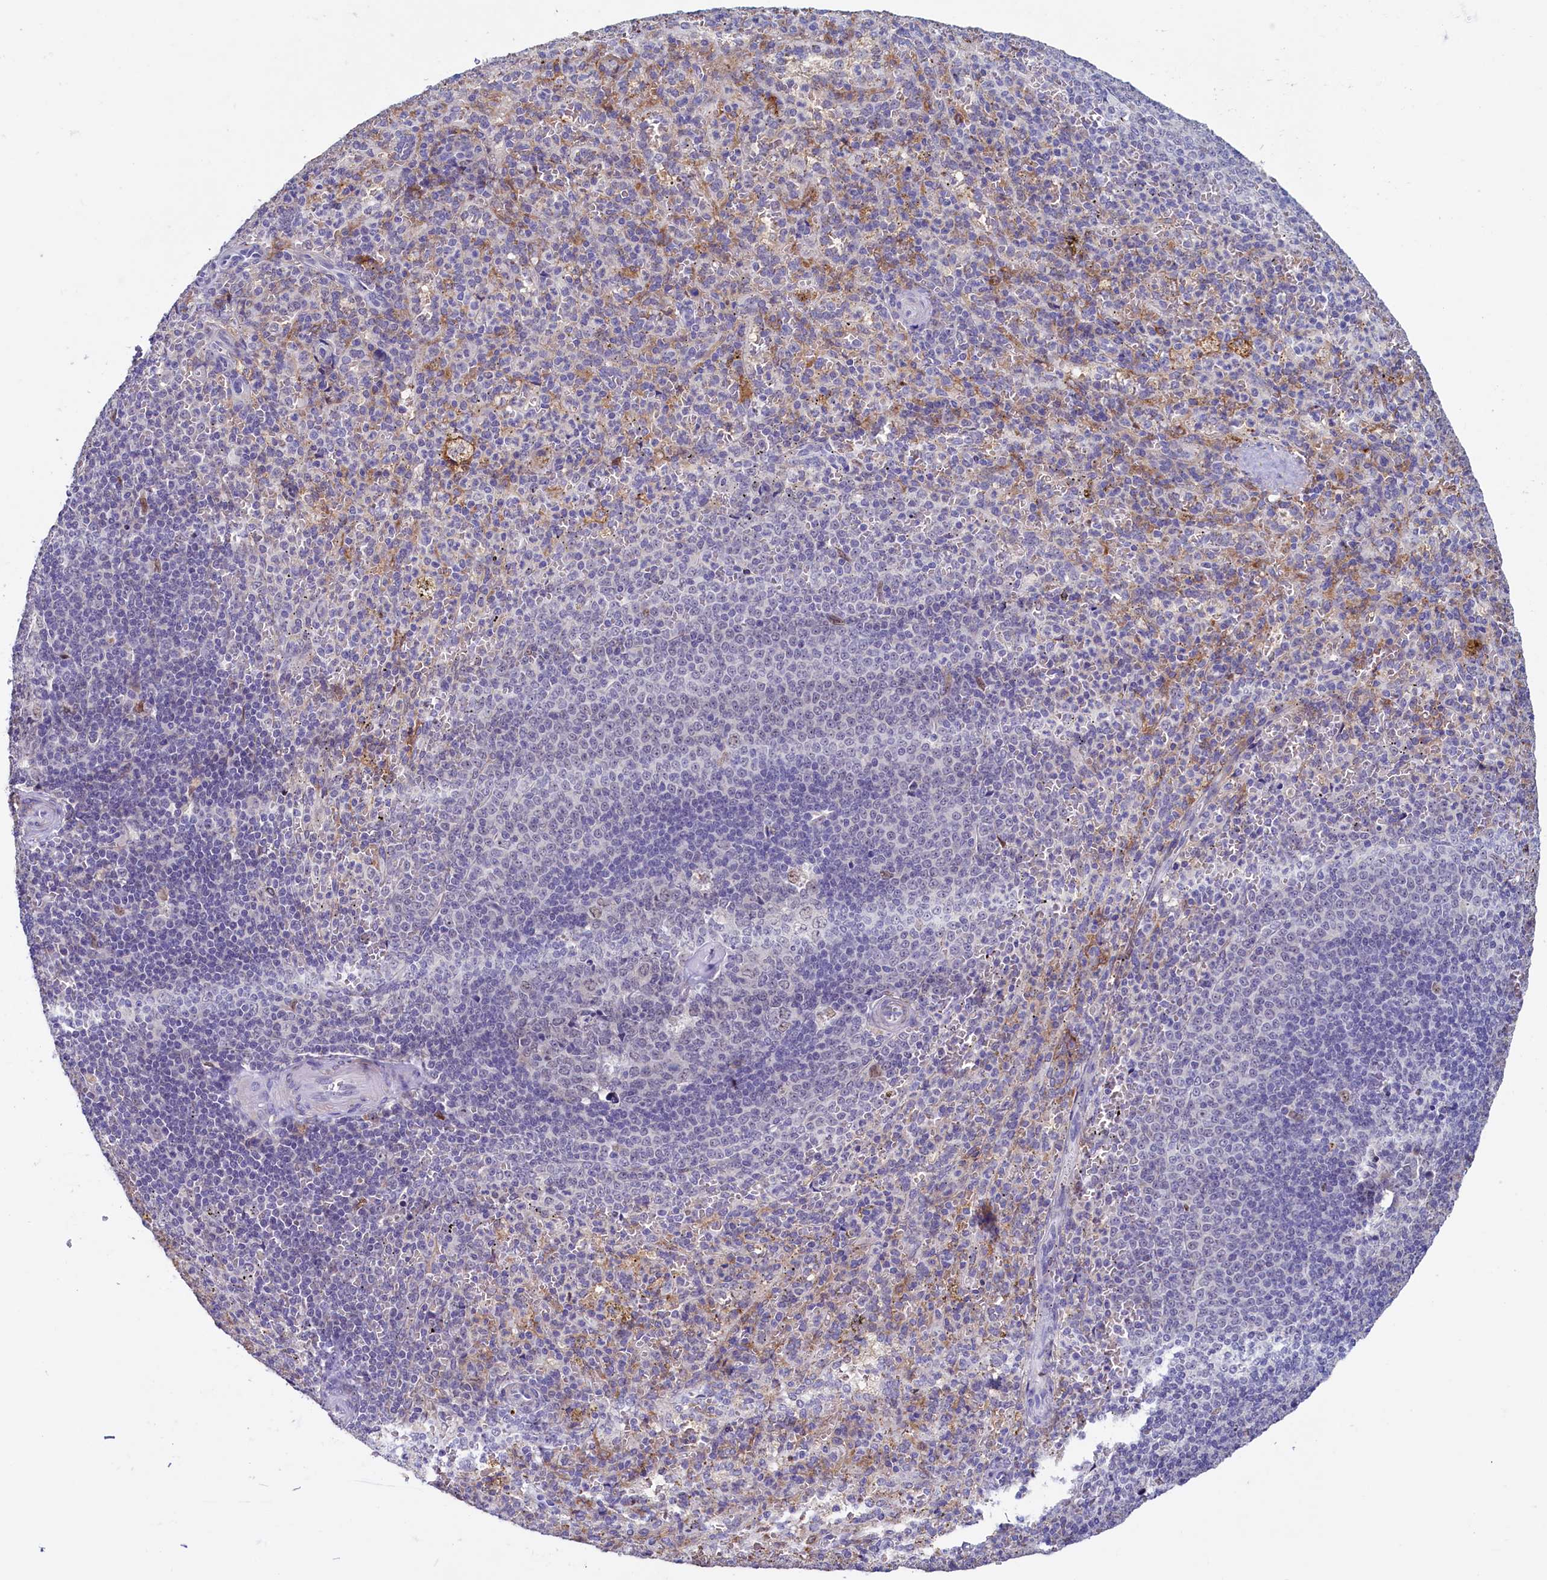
{"staining": {"intensity": "negative", "quantity": "none", "location": "none"}, "tissue": "spleen", "cell_type": "Cells in red pulp", "image_type": "normal", "snomed": [{"axis": "morphology", "description": "Normal tissue, NOS"}, {"axis": "topography", "description": "Spleen"}], "caption": "The image exhibits no significant positivity in cells in red pulp of spleen. The staining is performed using DAB brown chromogen with nuclei counter-stained in using hematoxylin.", "gene": "PACSIN3", "patient": {"sex": "female", "age": 21}}